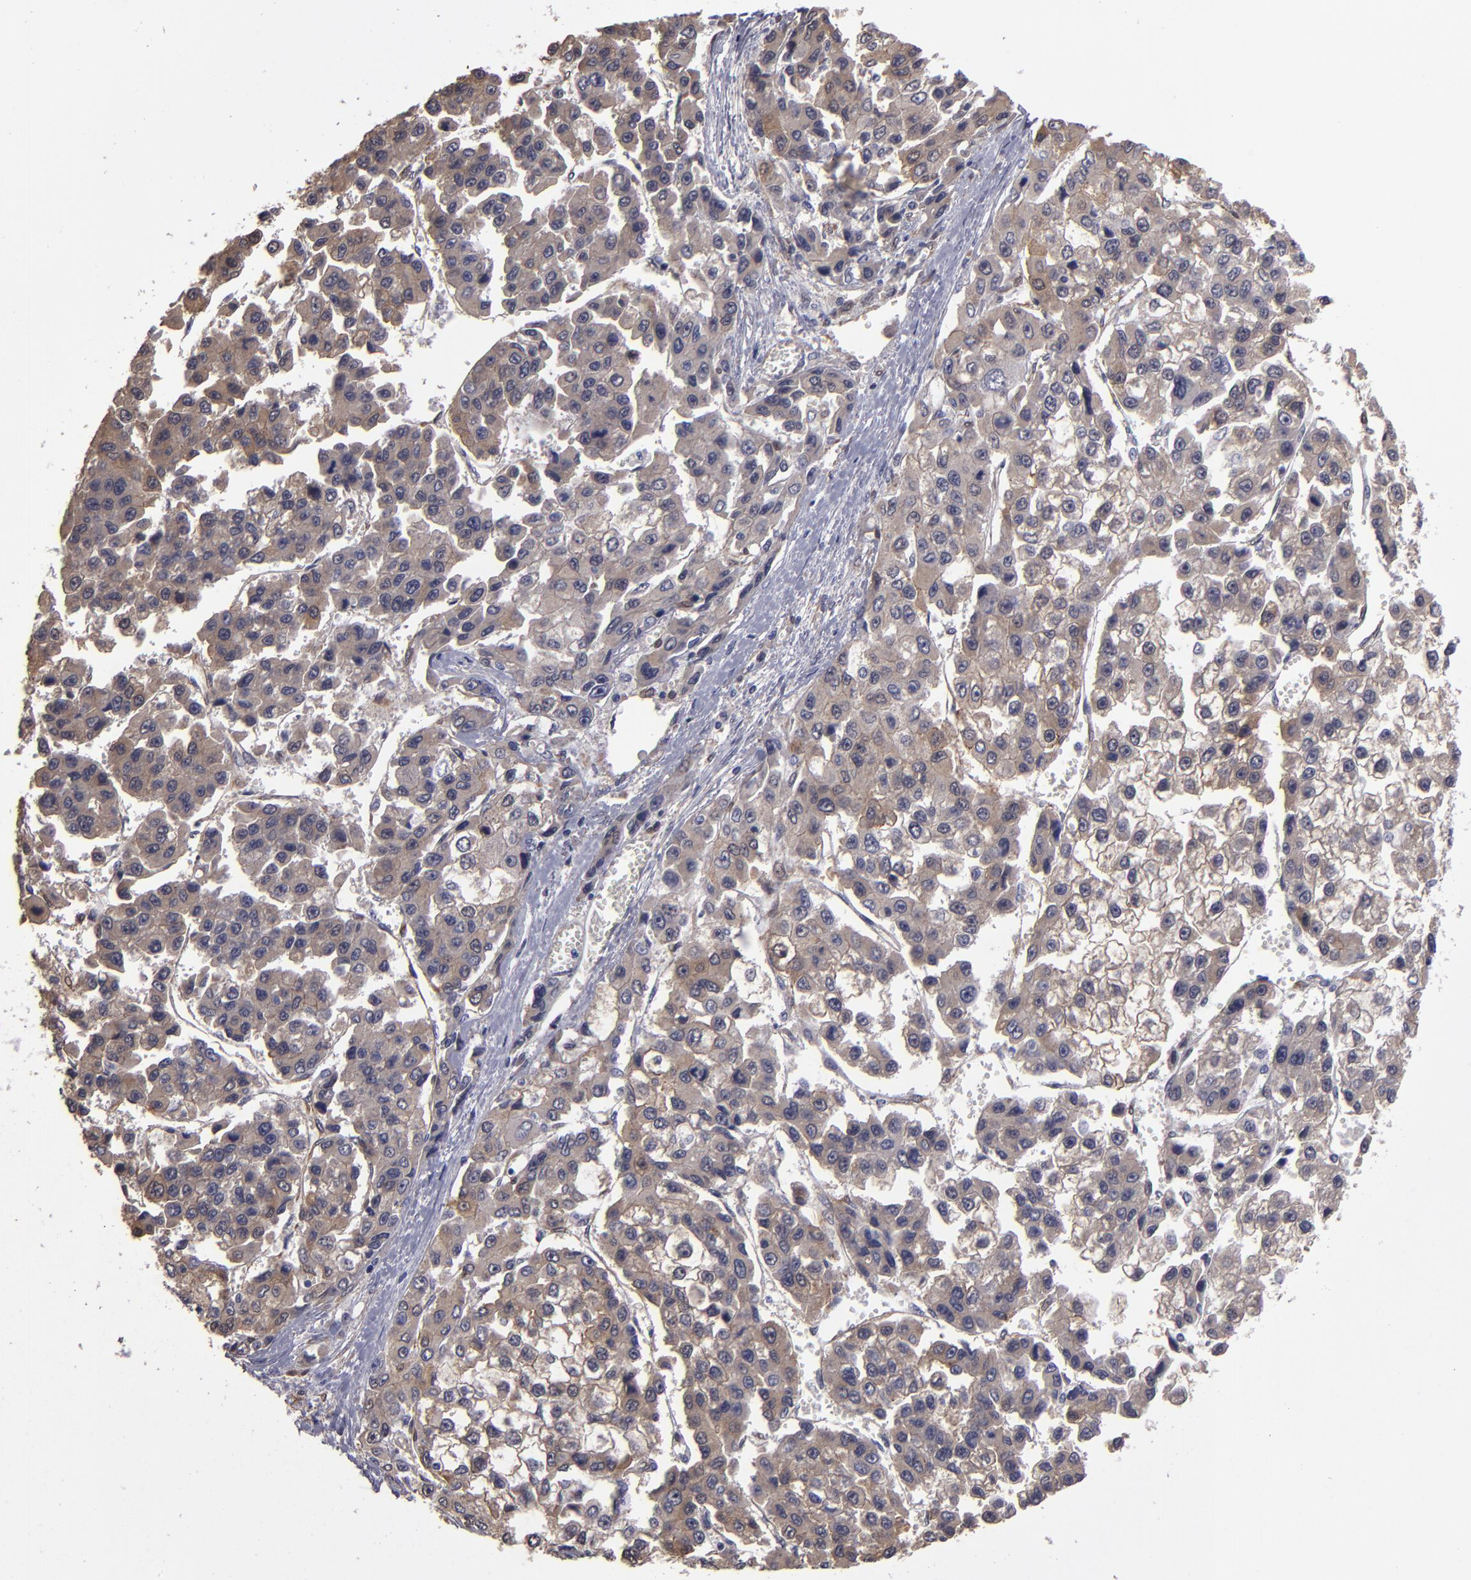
{"staining": {"intensity": "moderate", "quantity": ">75%", "location": "cytoplasmic/membranous"}, "tissue": "liver cancer", "cell_type": "Tumor cells", "image_type": "cancer", "snomed": [{"axis": "morphology", "description": "Carcinoma, Hepatocellular, NOS"}, {"axis": "topography", "description": "Liver"}], "caption": "There is medium levels of moderate cytoplasmic/membranous expression in tumor cells of hepatocellular carcinoma (liver), as demonstrated by immunohistochemical staining (brown color).", "gene": "NDRG2", "patient": {"sex": "female", "age": 66}}